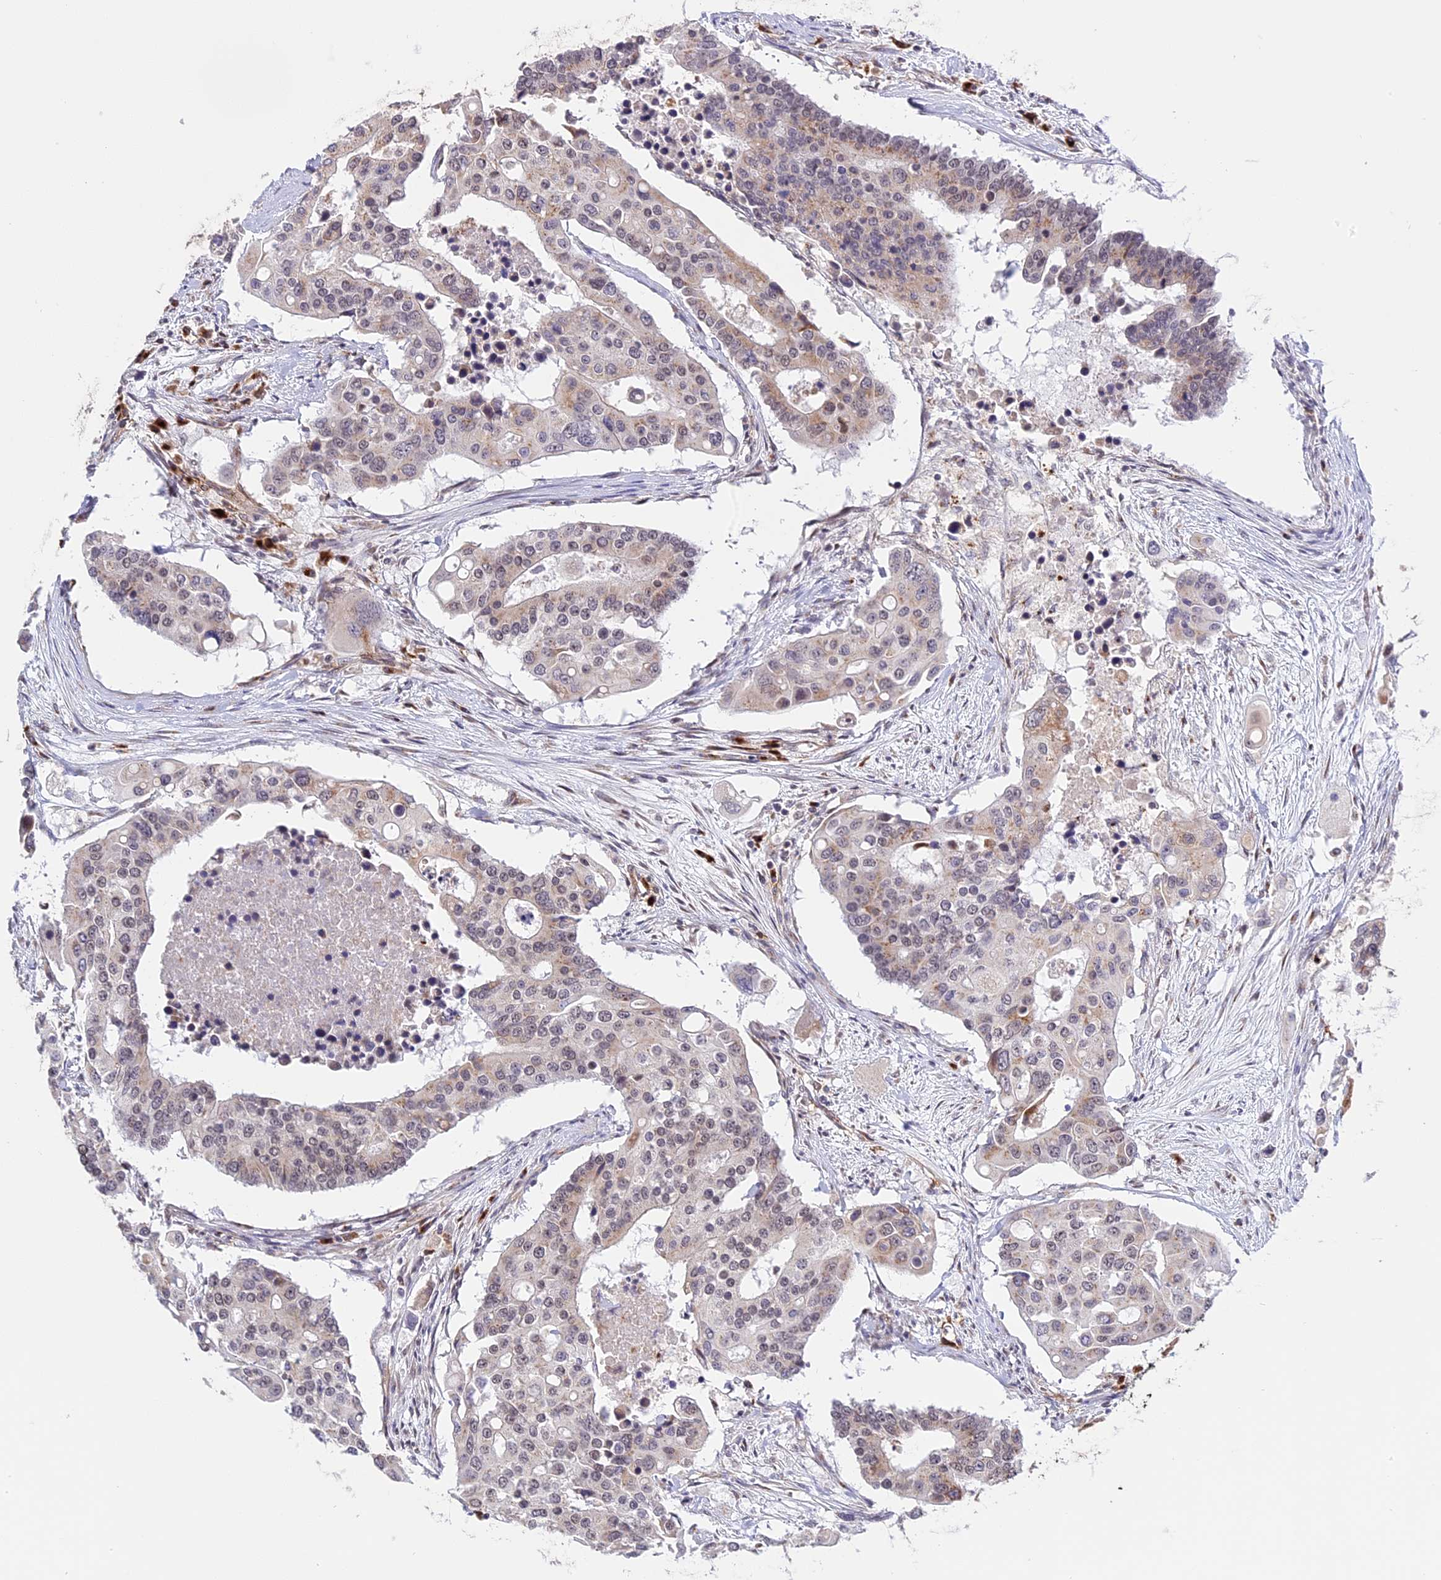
{"staining": {"intensity": "weak", "quantity": "<25%", "location": "cytoplasmic/membranous"}, "tissue": "colorectal cancer", "cell_type": "Tumor cells", "image_type": "cancer", "snomed": [{"axis": "morphology", "description": "Adenocarcinoma, NOS"}, {"axis": "topography", "description": "Colon"}], "caption": "The image shows no significant positivity in tumor cells of colorectal adenocarcinoma.", "gene": "HEATR5B", "patient": {"sex": "male", "age": 77}}